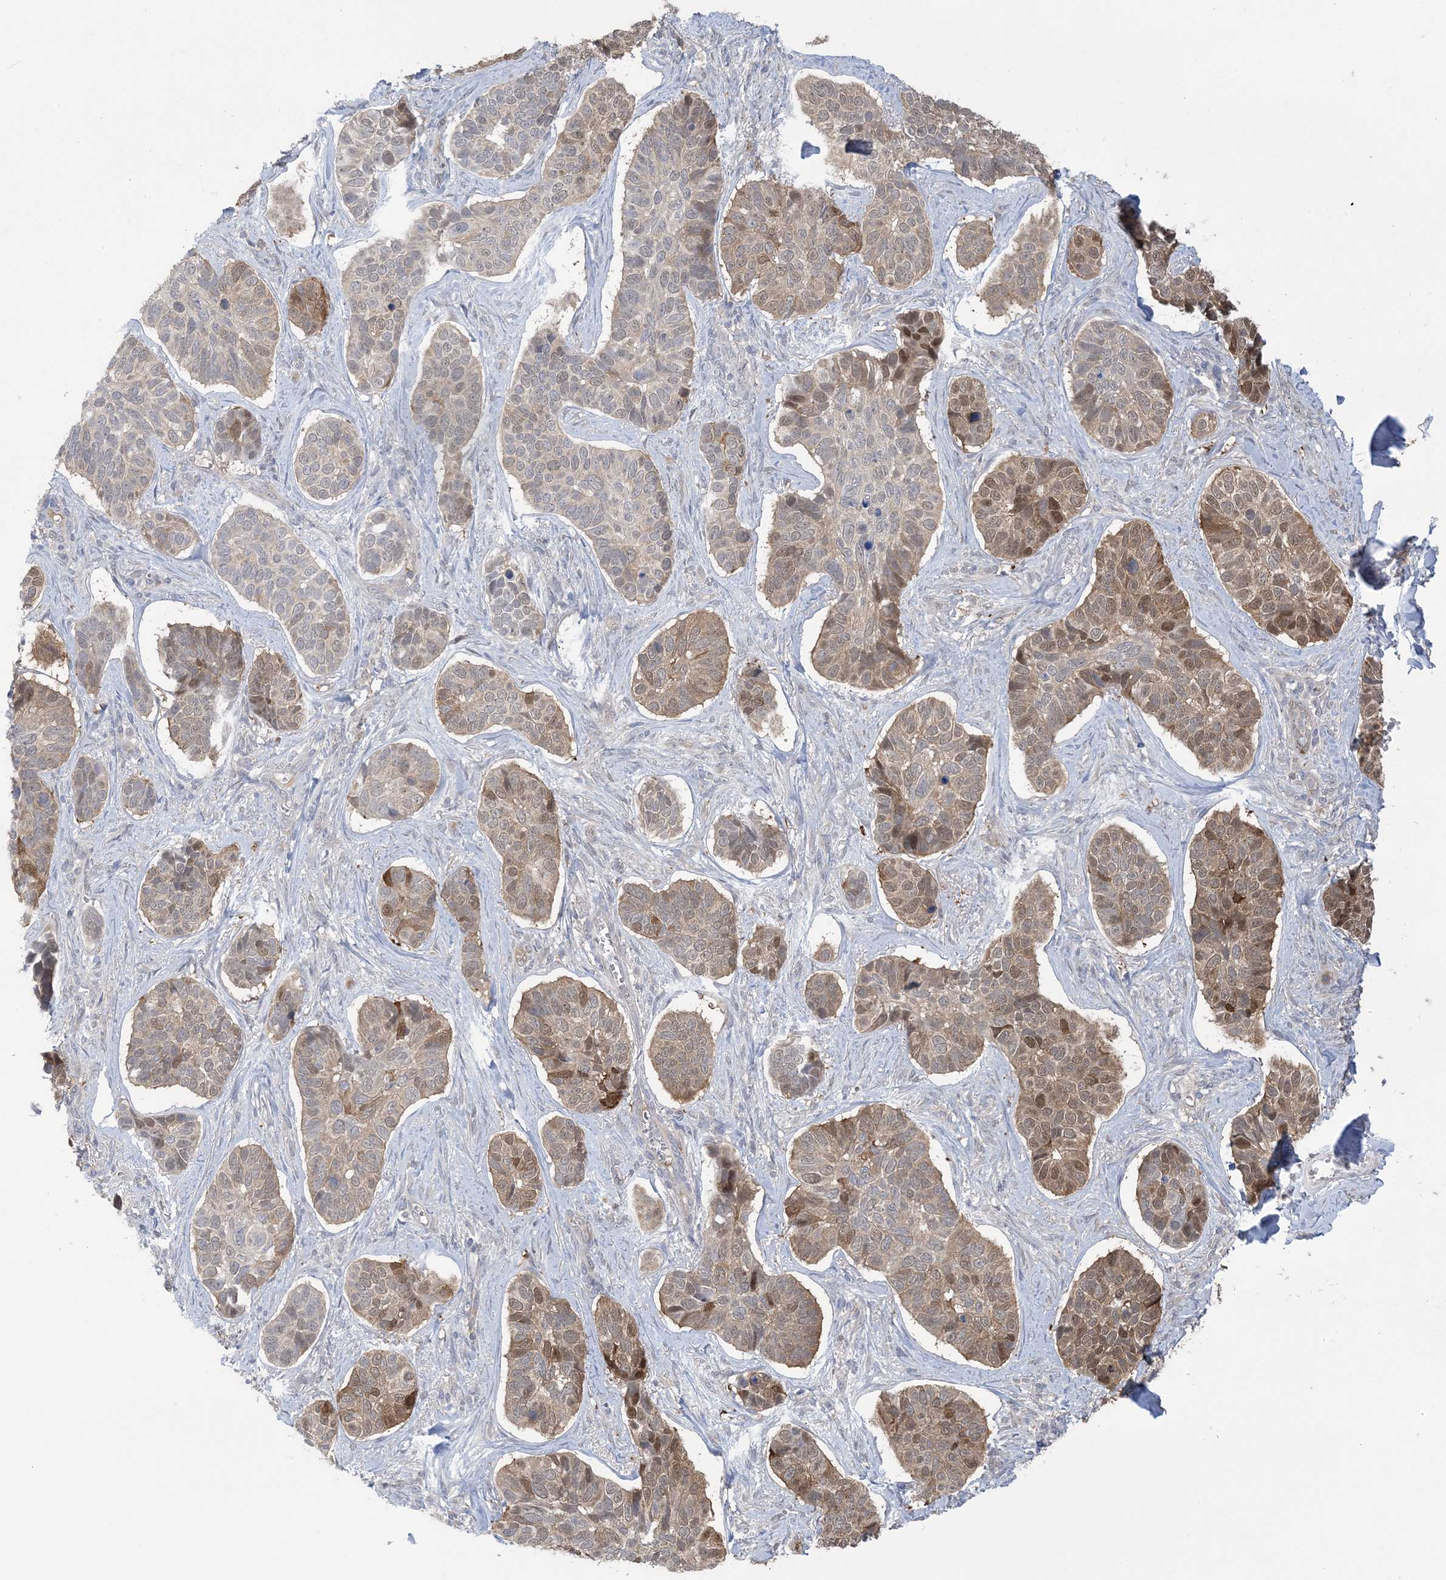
{"staining": {"intensity": "moderate", "quantity": "25%-75%", "location": "cytoplasmic/membranous,nuclear"}, "tissue": "skin cancer", "cell_type": "Tumor cells", "image_type": "cancer", "snomed": [{"axis": "morphology", "description": "Basal cell carcinoma"}, {"axis": "topography", "description": "Skin"}], "caption": "Skin cancer (basal cell carcinoma) stained with immunohistochemistry (IHC) reveals moderate cytoplasmic/membranous and nuclear staining in approximately 25%-75% of tumor cells.", "gene": "HMGCS1", "patient": {"sex": "male", "age": 62}}